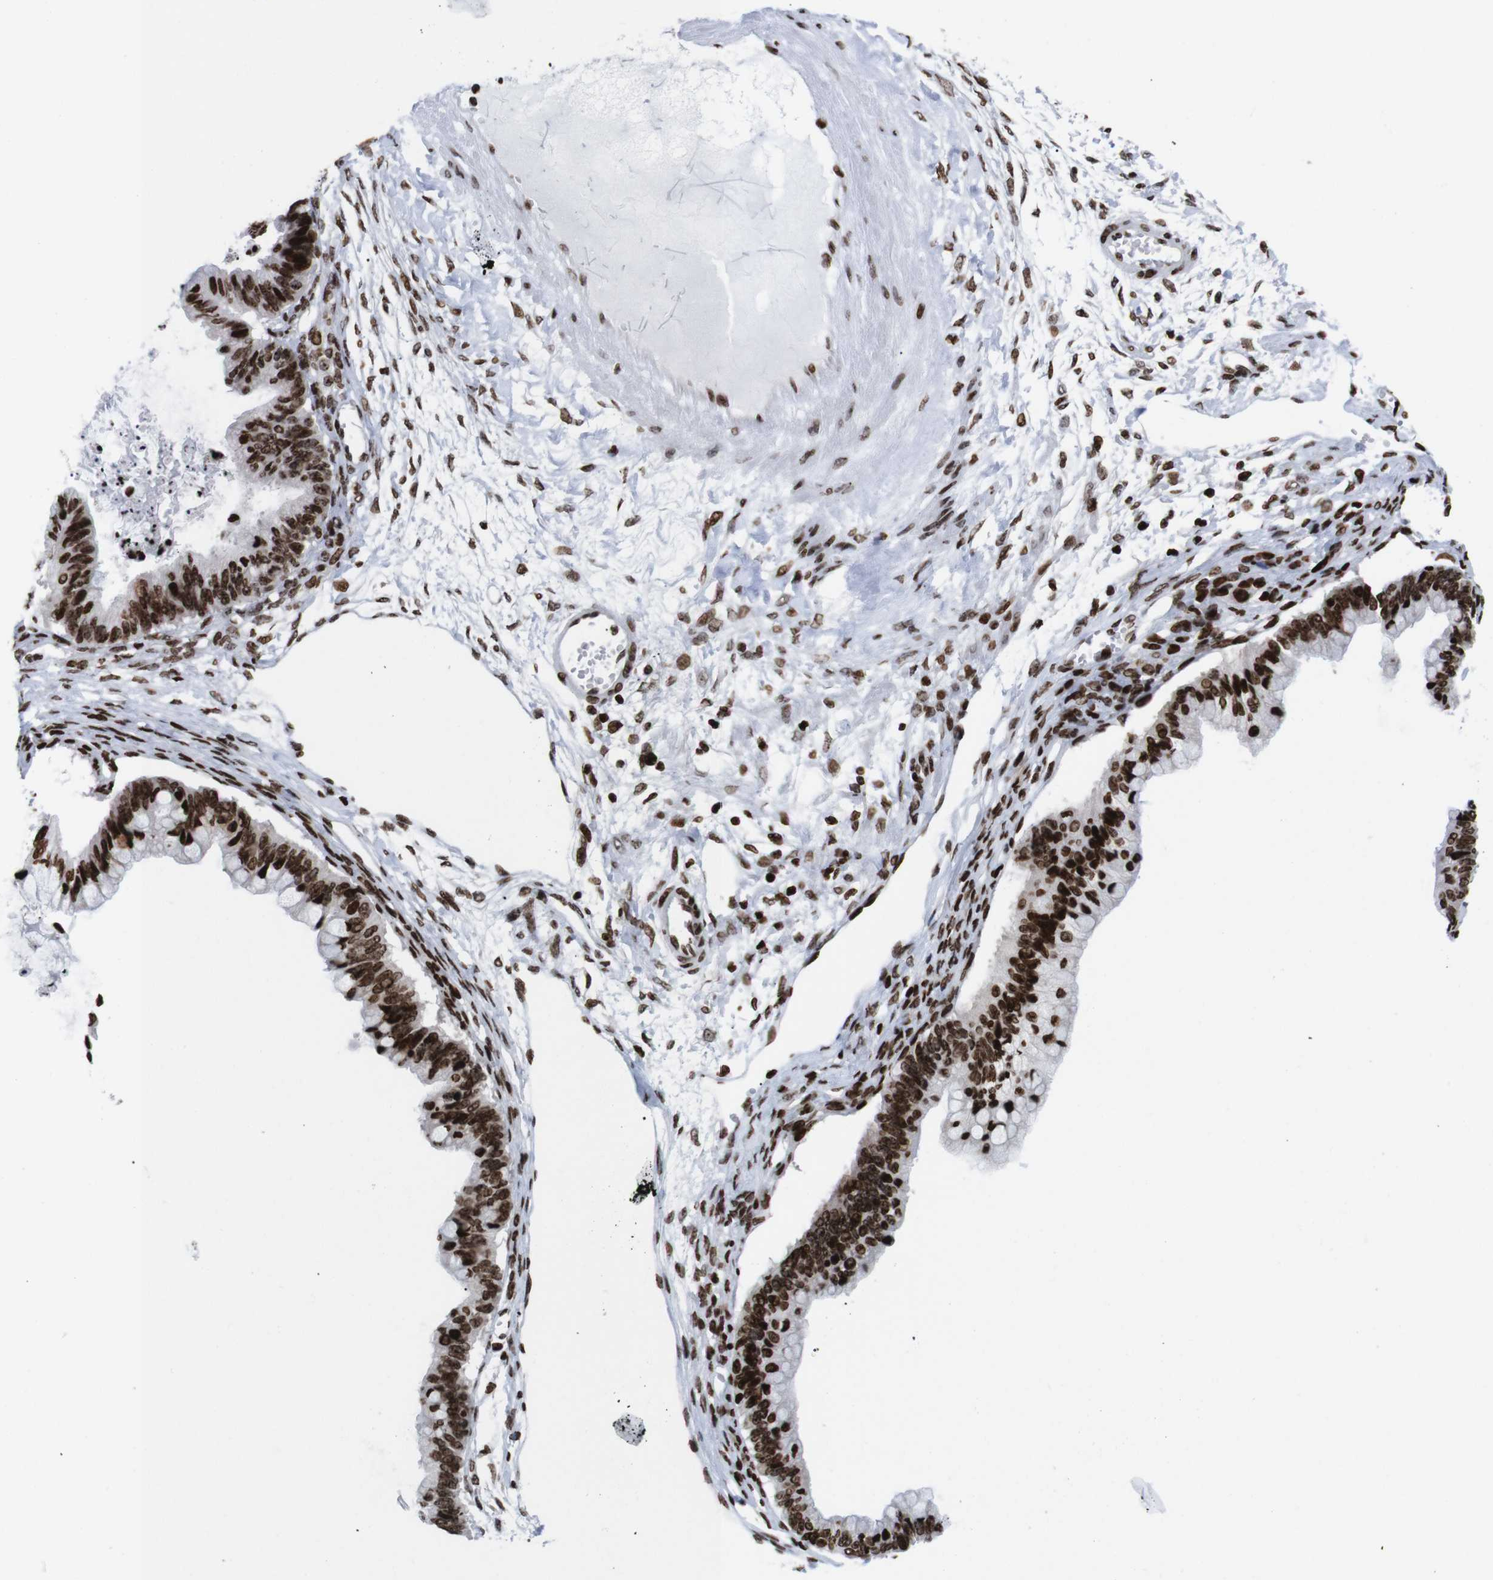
{"staining": {"intensity": "strong", "quantity": ">75%", "location": "nuclear"}, "tissue": "ovarian cancer", "cell_type": "Tumor cells", "image_type": "cancer", "snomed": [{"axis": "morphology", "description": "Cystadenocarcinoma, mucinous, NOS"}, {"axis": "topography", "description": "Ovary"}], "caption": "Ovarian cancer (mucinous cystadenocarcinoma) tissue reveals strong nuclear positivity in about >75% of tumor cells, visualized by immunohistochemistry.", "gene": "H1-4", "patient": {"sex": "female", "age": 57}}